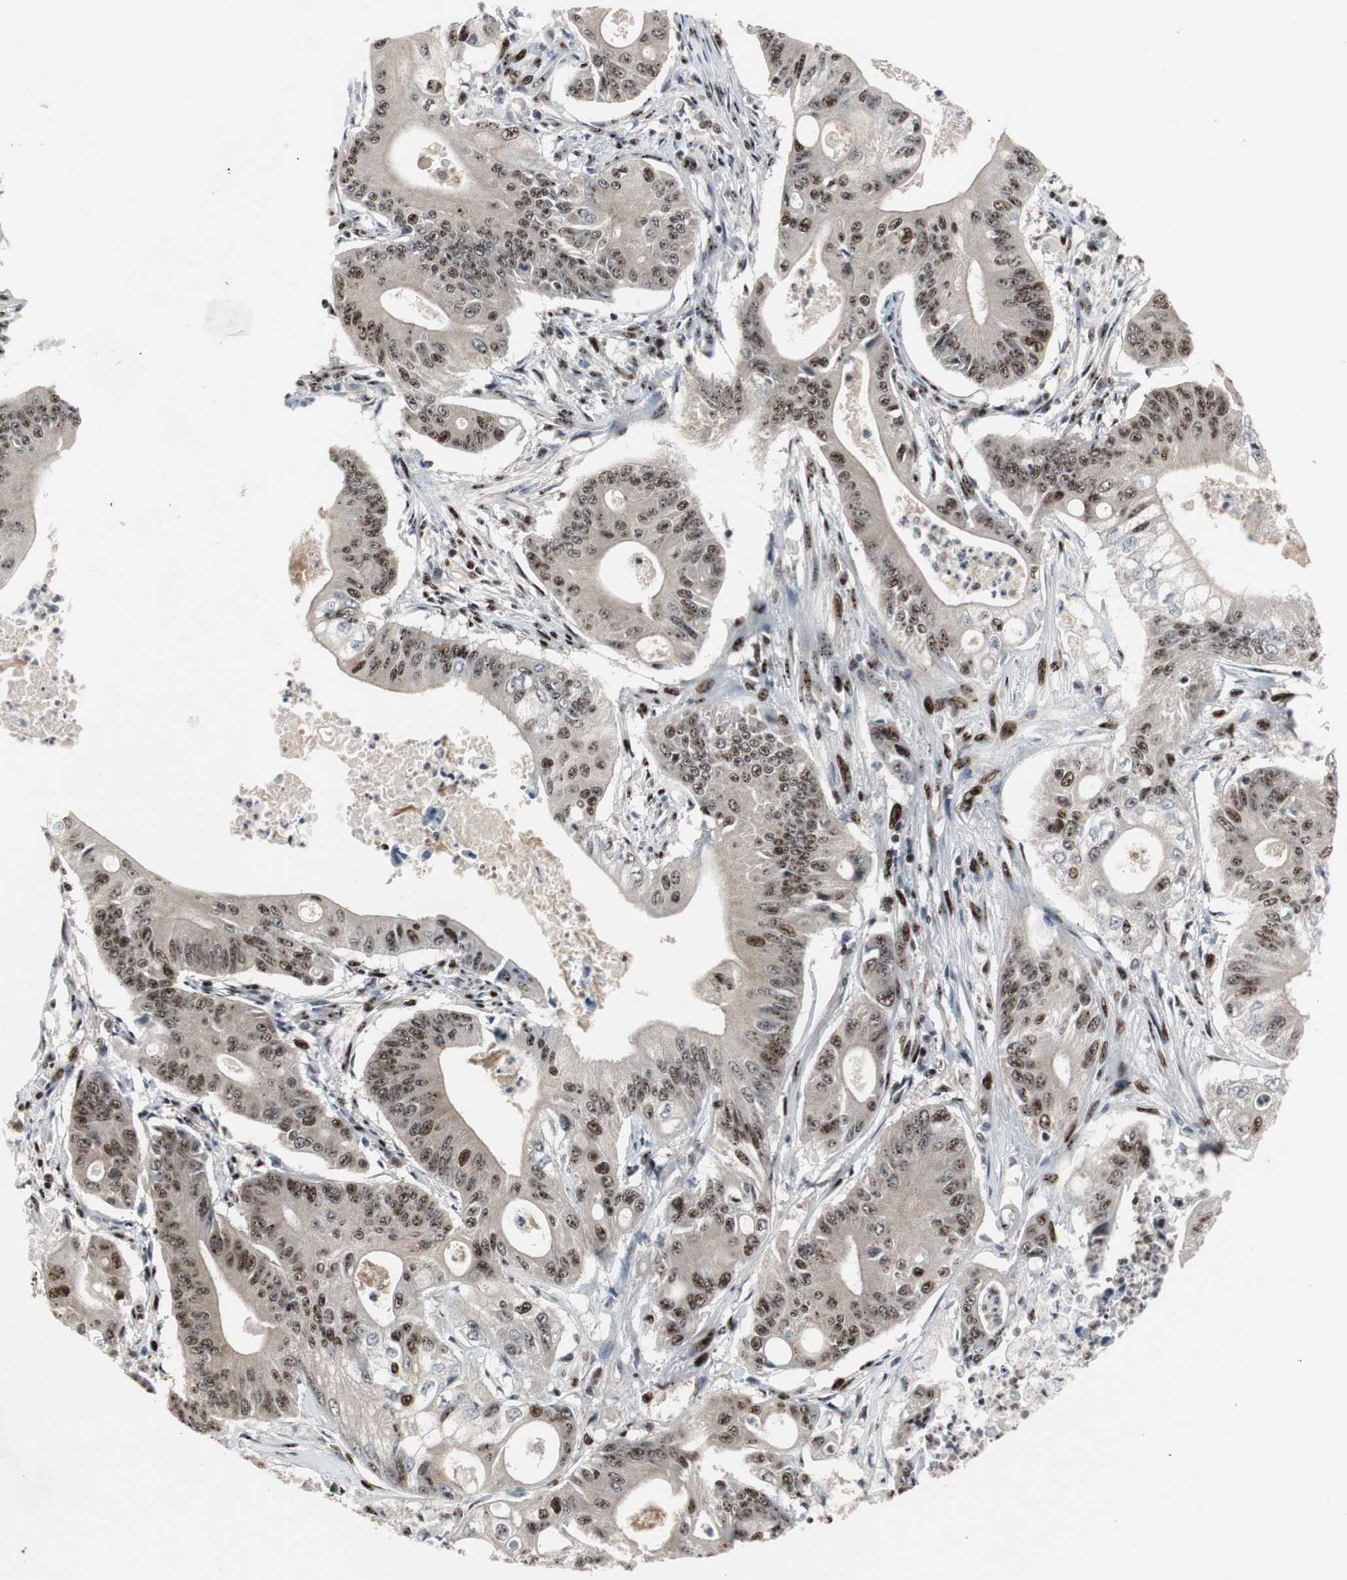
{"staining": {"intensity": "strong", "quantity": ">75%", "location": "cytoplasmic/membranous,nuclear"}, "tissue": "pancreatic cancer", "cell_type": "Tumor cells", "image_type": "cancer", "snomed": [{"axis": "morphology", "description": "Normal tissue, NOS"}, {"axis": "topography", "description": "Lymph node"}], "caption": "Brown immunohistochemical staining in human pancreatic cancer exhibits strong cytoplasmic/membranous and nuclear staining in approximately >75% of tumor cells.", "gene": "GRK2", "patient": {"sex": "male", "age": 62}}